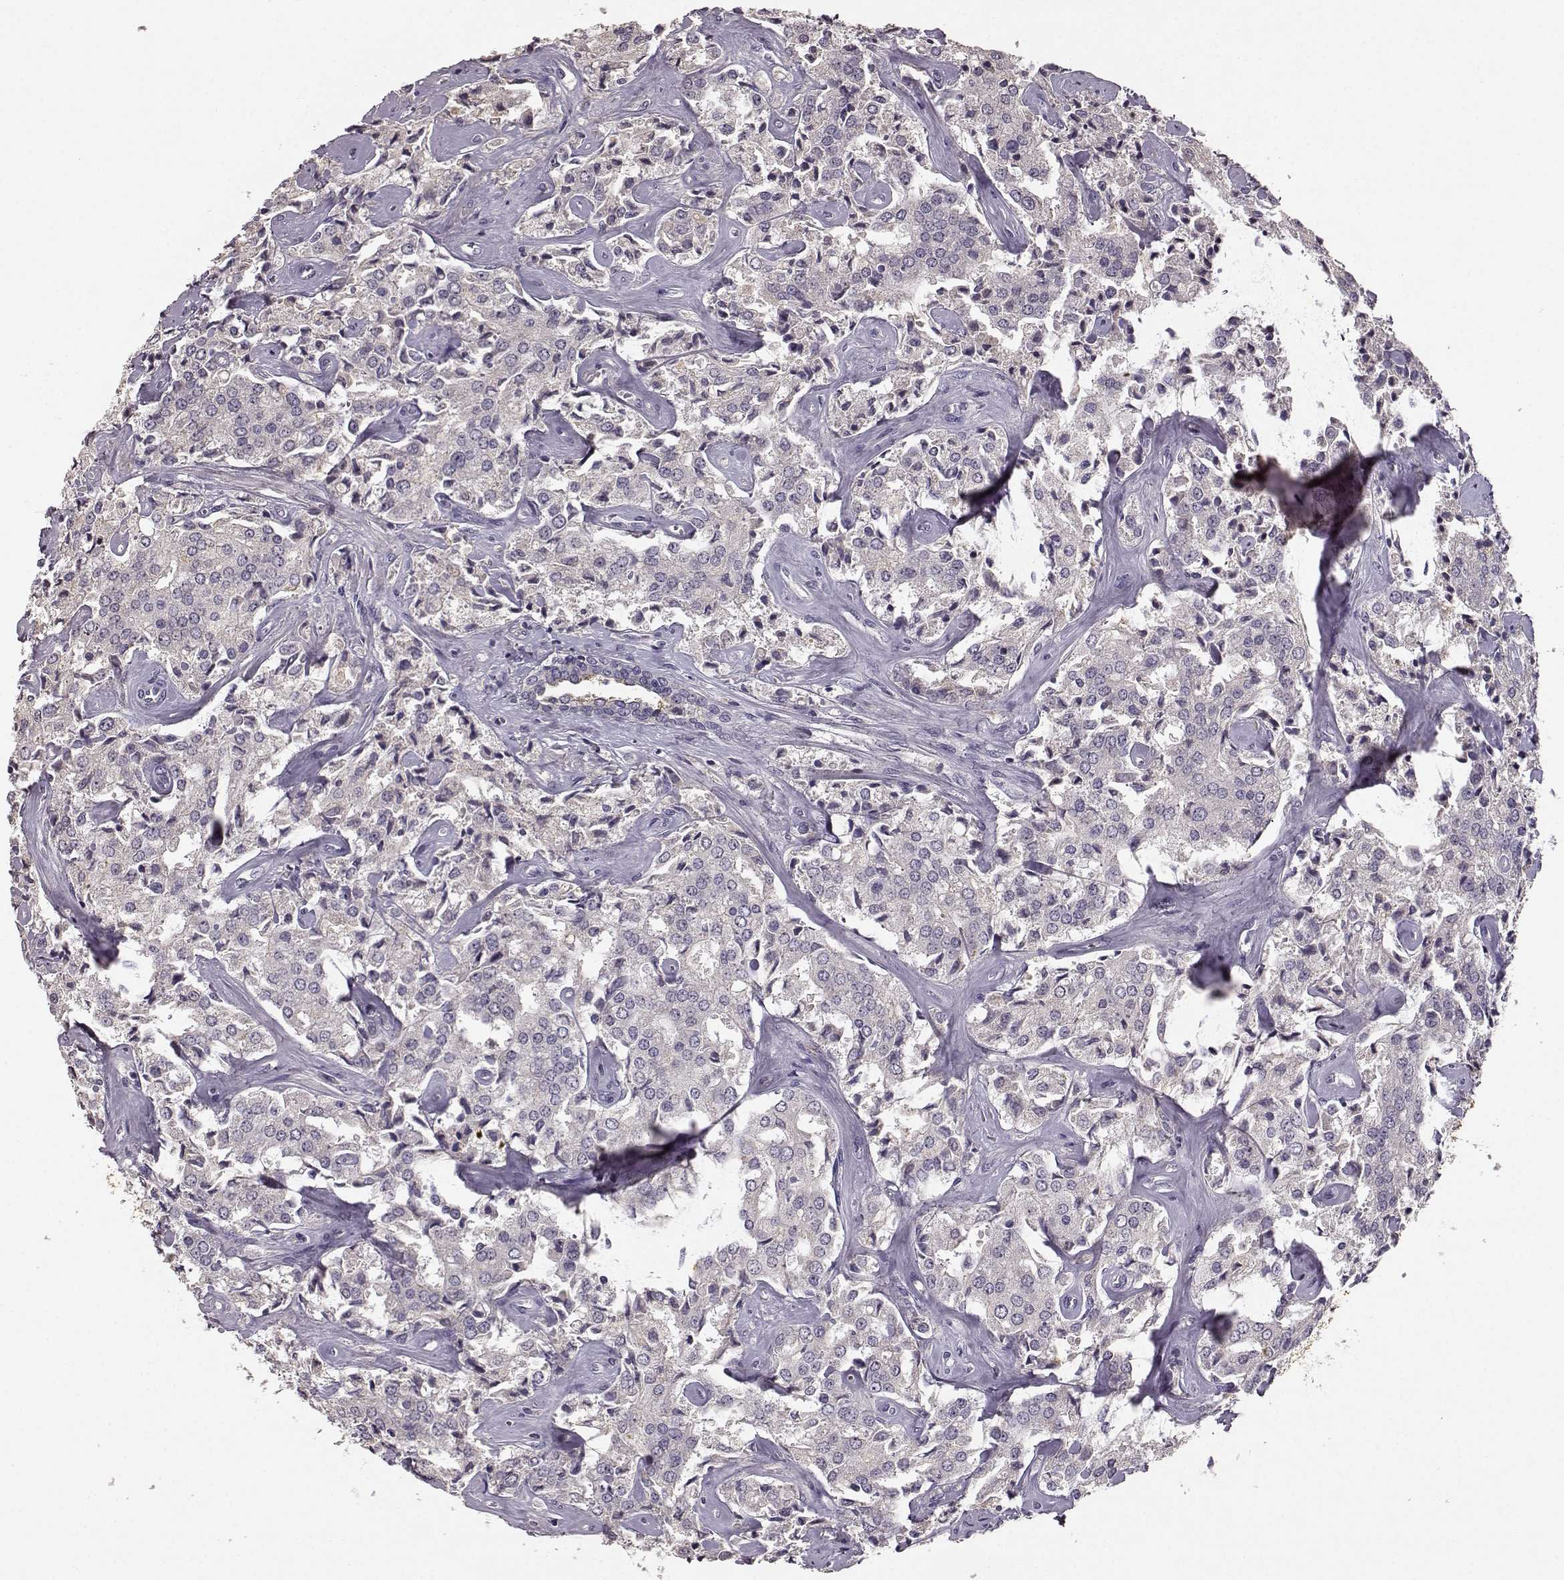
{"staining": {"intensity": "negative", "quantity": "none", "location": "none"}, "tissue": "prostate cancer", "cell_type": "Tumor cells", "image_type": "cancer", "snomed": [{"axis": "morphology", "description": "Adenocarcinoma, NOS"}, {"axis": "topography", "description": "Prostate"}], "caption": "Tumor cells are negative for protein expression in human prostate cancer (adenocarcinoma). (Brightfield microscopy of DAB (3,3'-diaminobenzidine) IHC at high magnification).", "gene": "YJEFN3", "patient": {"sex": "male", "age": 66}}